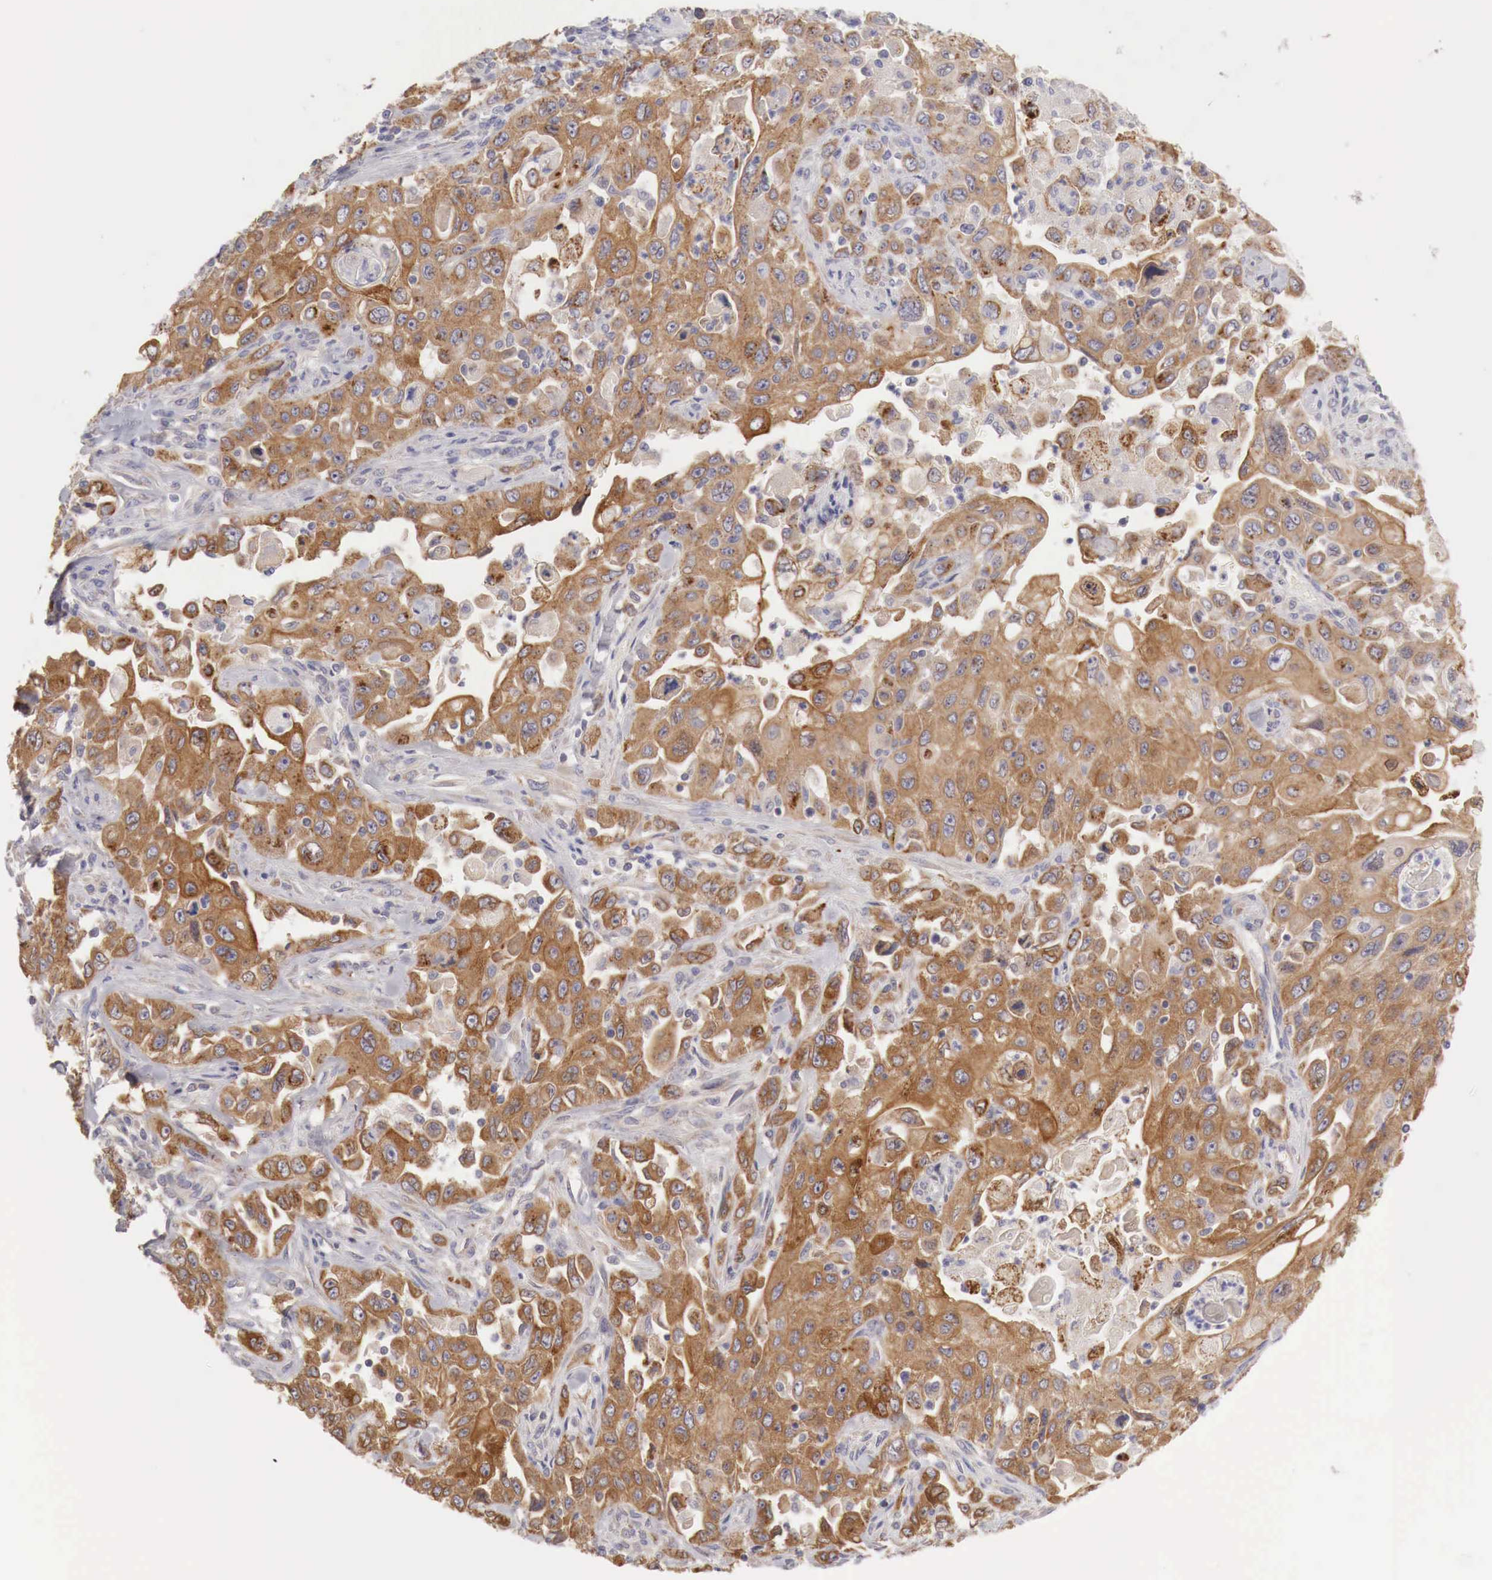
{"staining": {"intensity": "strong", "quantity": ">75%", "location": "cytoplasmic/membranous"}, "tissue": "pancreatic cancer", "cell_type": "Tumor cells", "image_type": "cancer", "snomed": [{"axis": "morphology", "description": "Adenocarcinoma, NOS"}, {"axis": "topography", "description": "Pancreas"}], "caption": "Adenocarcinoma (pancreatic) stained for a protein demonstrates strong cytoplasmic/membranous positivity in tumor cells.", "gene": "NSDHL", "patient": {"sex": "male", "age": 70}}